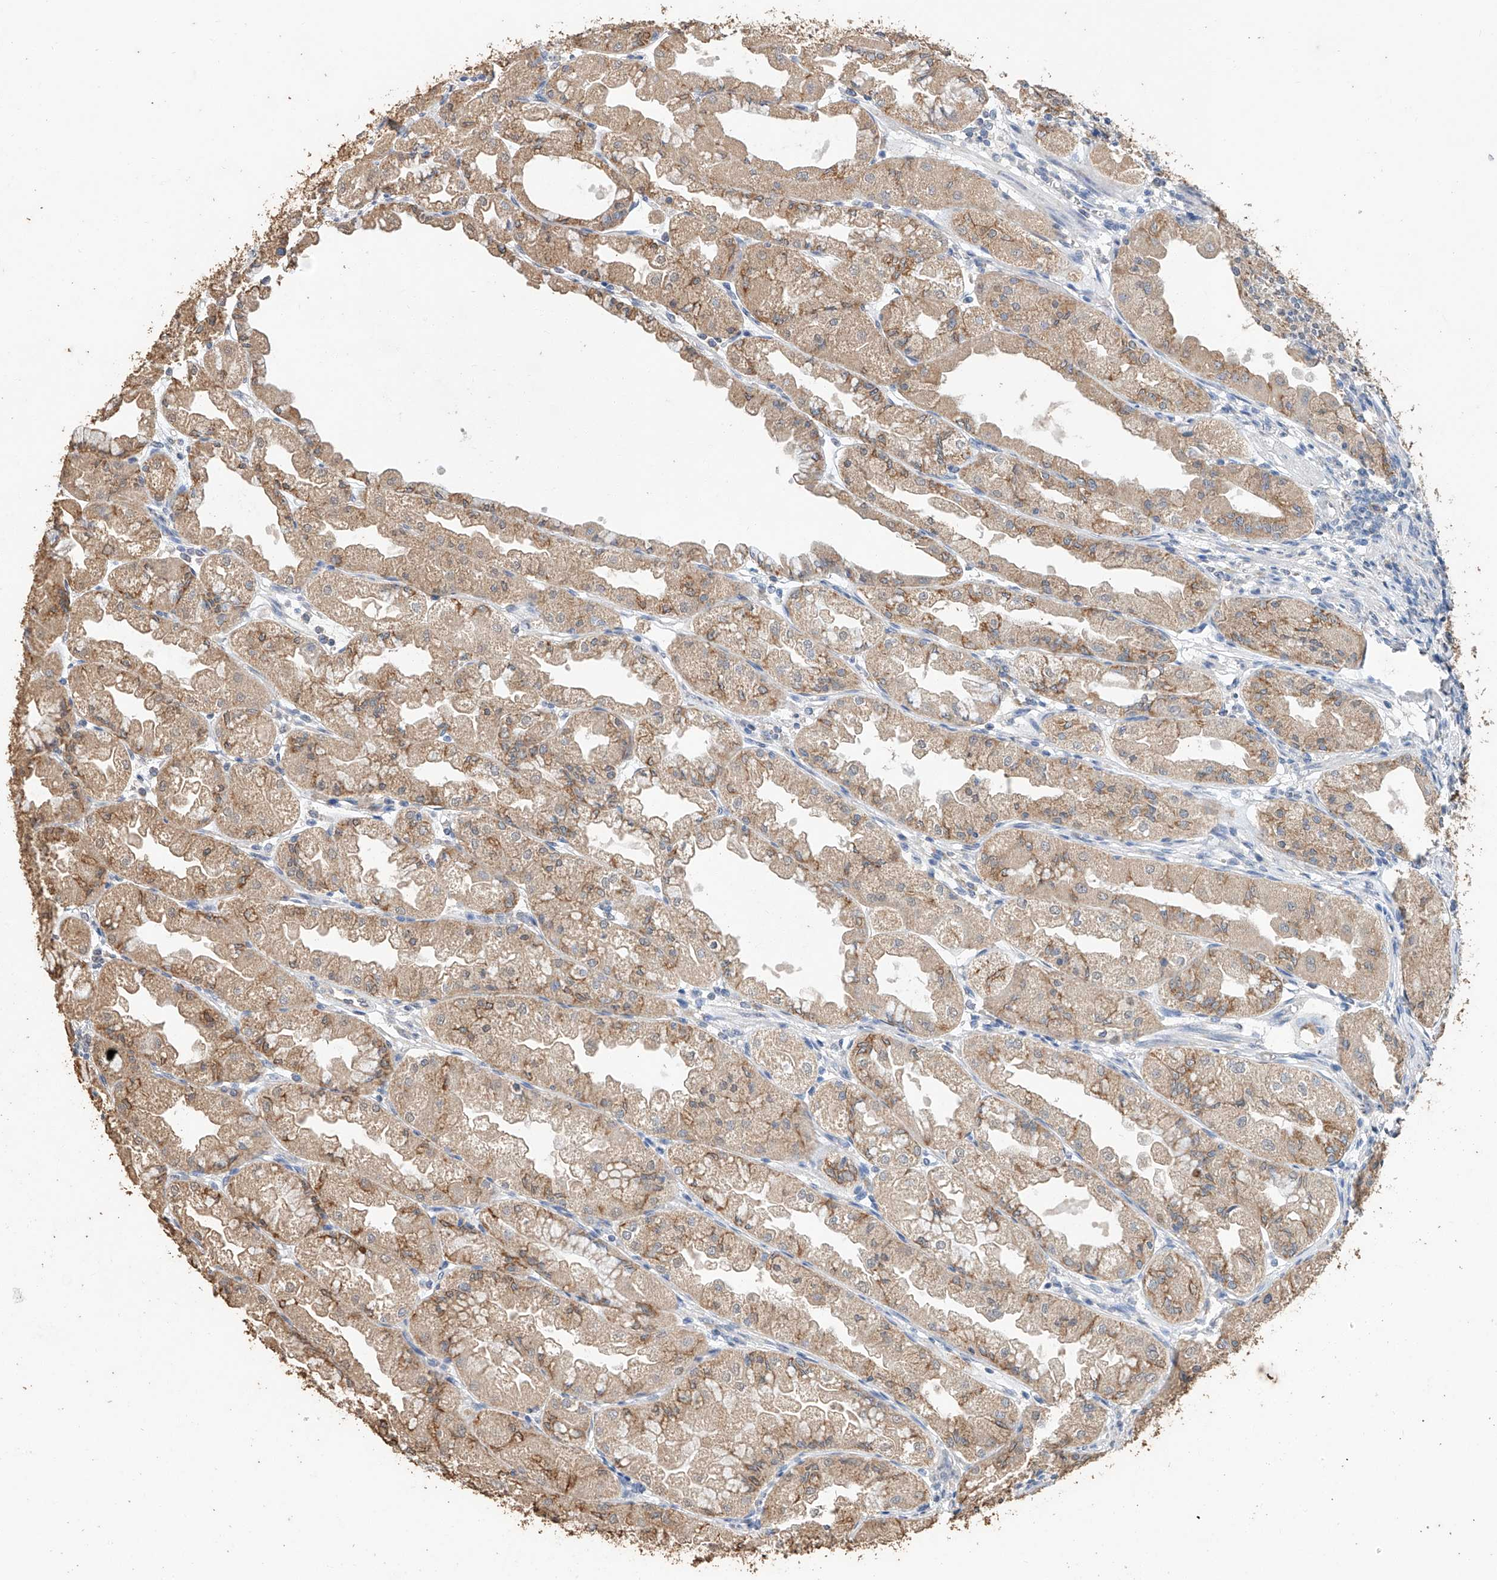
{"staining": {"intensity": "moderate", "quantity": ">75%", "location": "cytoplasmic/membranous"}, "tissue": "stomach", "cell_type": "Glandular cells", "image_type": "normal", "snomed": [{"axis": "morphology", "description": "Normal tissue, NOS"}, {"axis": "topography", "description": "Stomach, upper"}], "caption": "The image displays immunohistochemical staining of benign stomach. There is moderate cytoplasmic/membranous staining is identified in approximately >75% of glandular cells. (Brightfield microscopy of DAB IHC at high magnification).", "gene": "CERS4", "patient": {"sex": "male", "age": 47}}